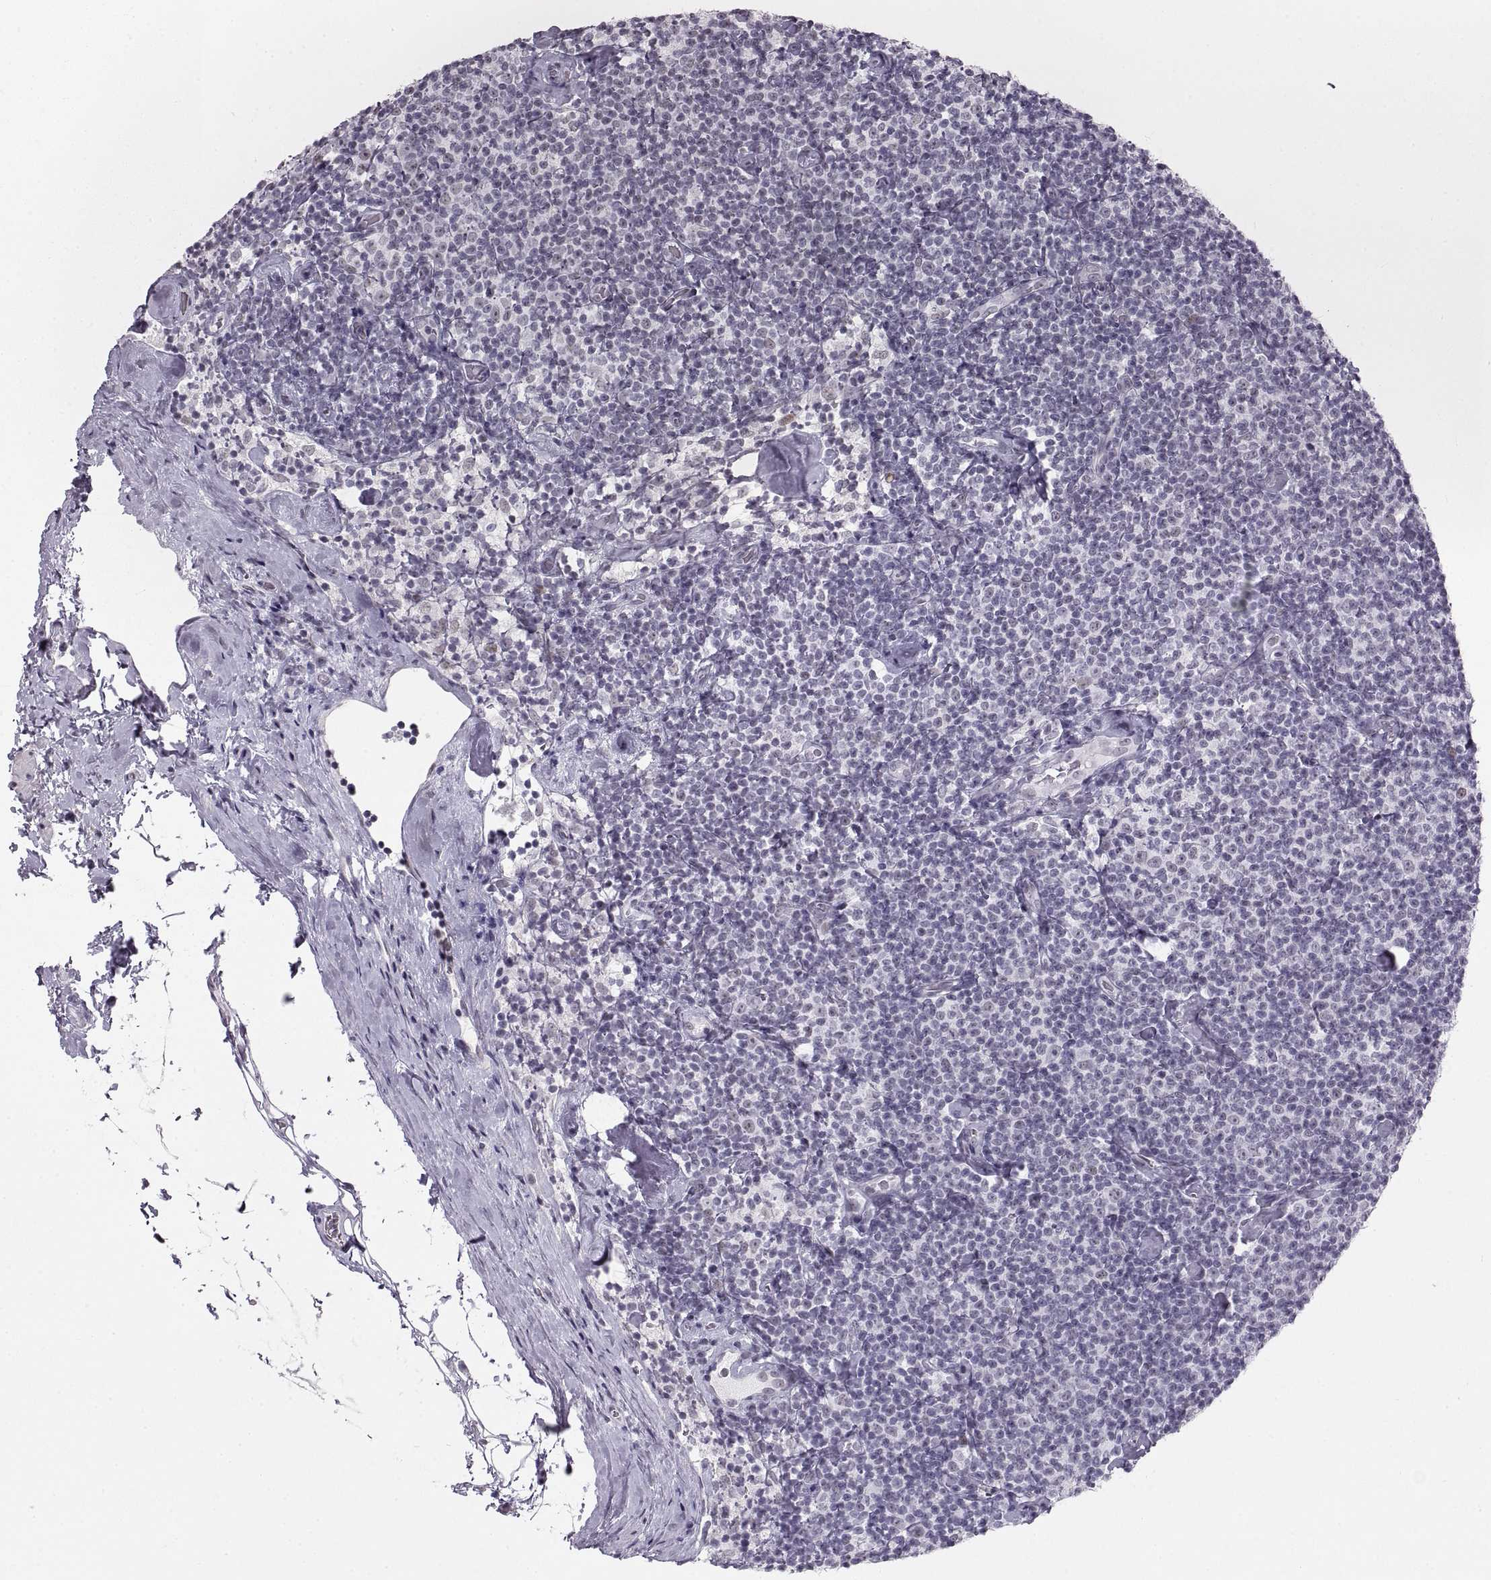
{"staining": {"intensity": "negative", "quantity": "none", "location": "none"}, "tissue": "lymphoma", "cell_type": "Tumor cells", "image_type": "cancer", "snomed": [{"axis": "morphology", "description": "Malignant lymphoma, non-Hodgkin's type, Low grade"}, {"axis": "topography", "description": "Lymph node"}], "caption": "Lymphoma was stained to show a protein in brown. There is no significant staining in tumor cells.", "gene": "NANOS3", "patient": {"sex": "male", "age": 81}}